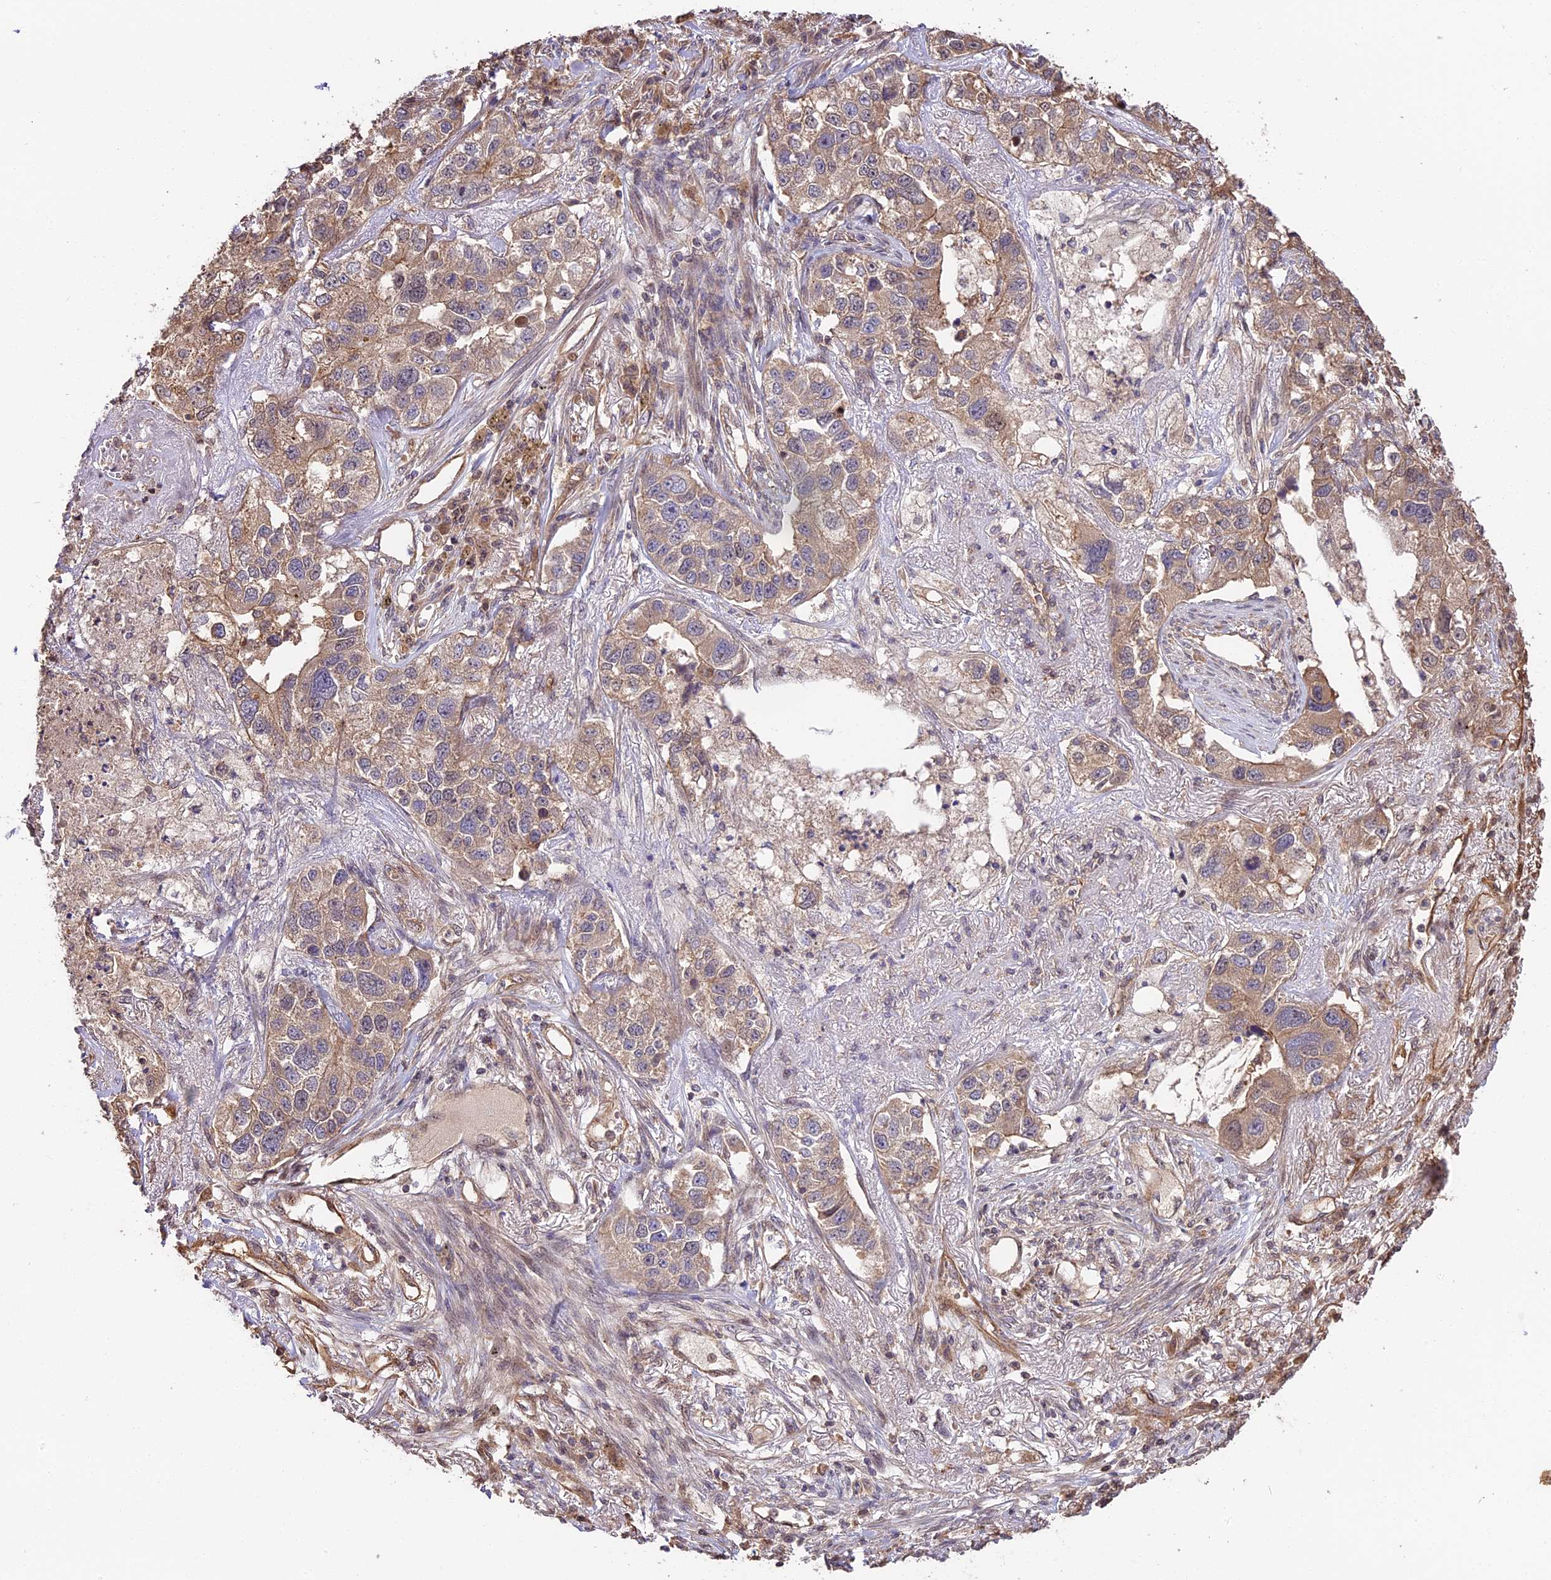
{"staining": {"intensity": "weak", "quantity": ">75%", "location": "cytoplasmic/membranous"}, "tissue": "lung cancer", "cell_type": "Tumor cells", "image_type": "cancer", "snomed": [{"axis": "morphology", "description": "Adenocarcinoma, NOS"}, {"axis": "topography", "description": "Lung"}], "caption": "IHC (DAB (3,3'-diaminobenzidine)) staining of adenocarcinoma (lung) shows weak cytoplasmic/membranous protein staining in approximately >75% of tumor cells.", "gene": "PPP1R37", "patient": {"sex": "male", "age": 49}}